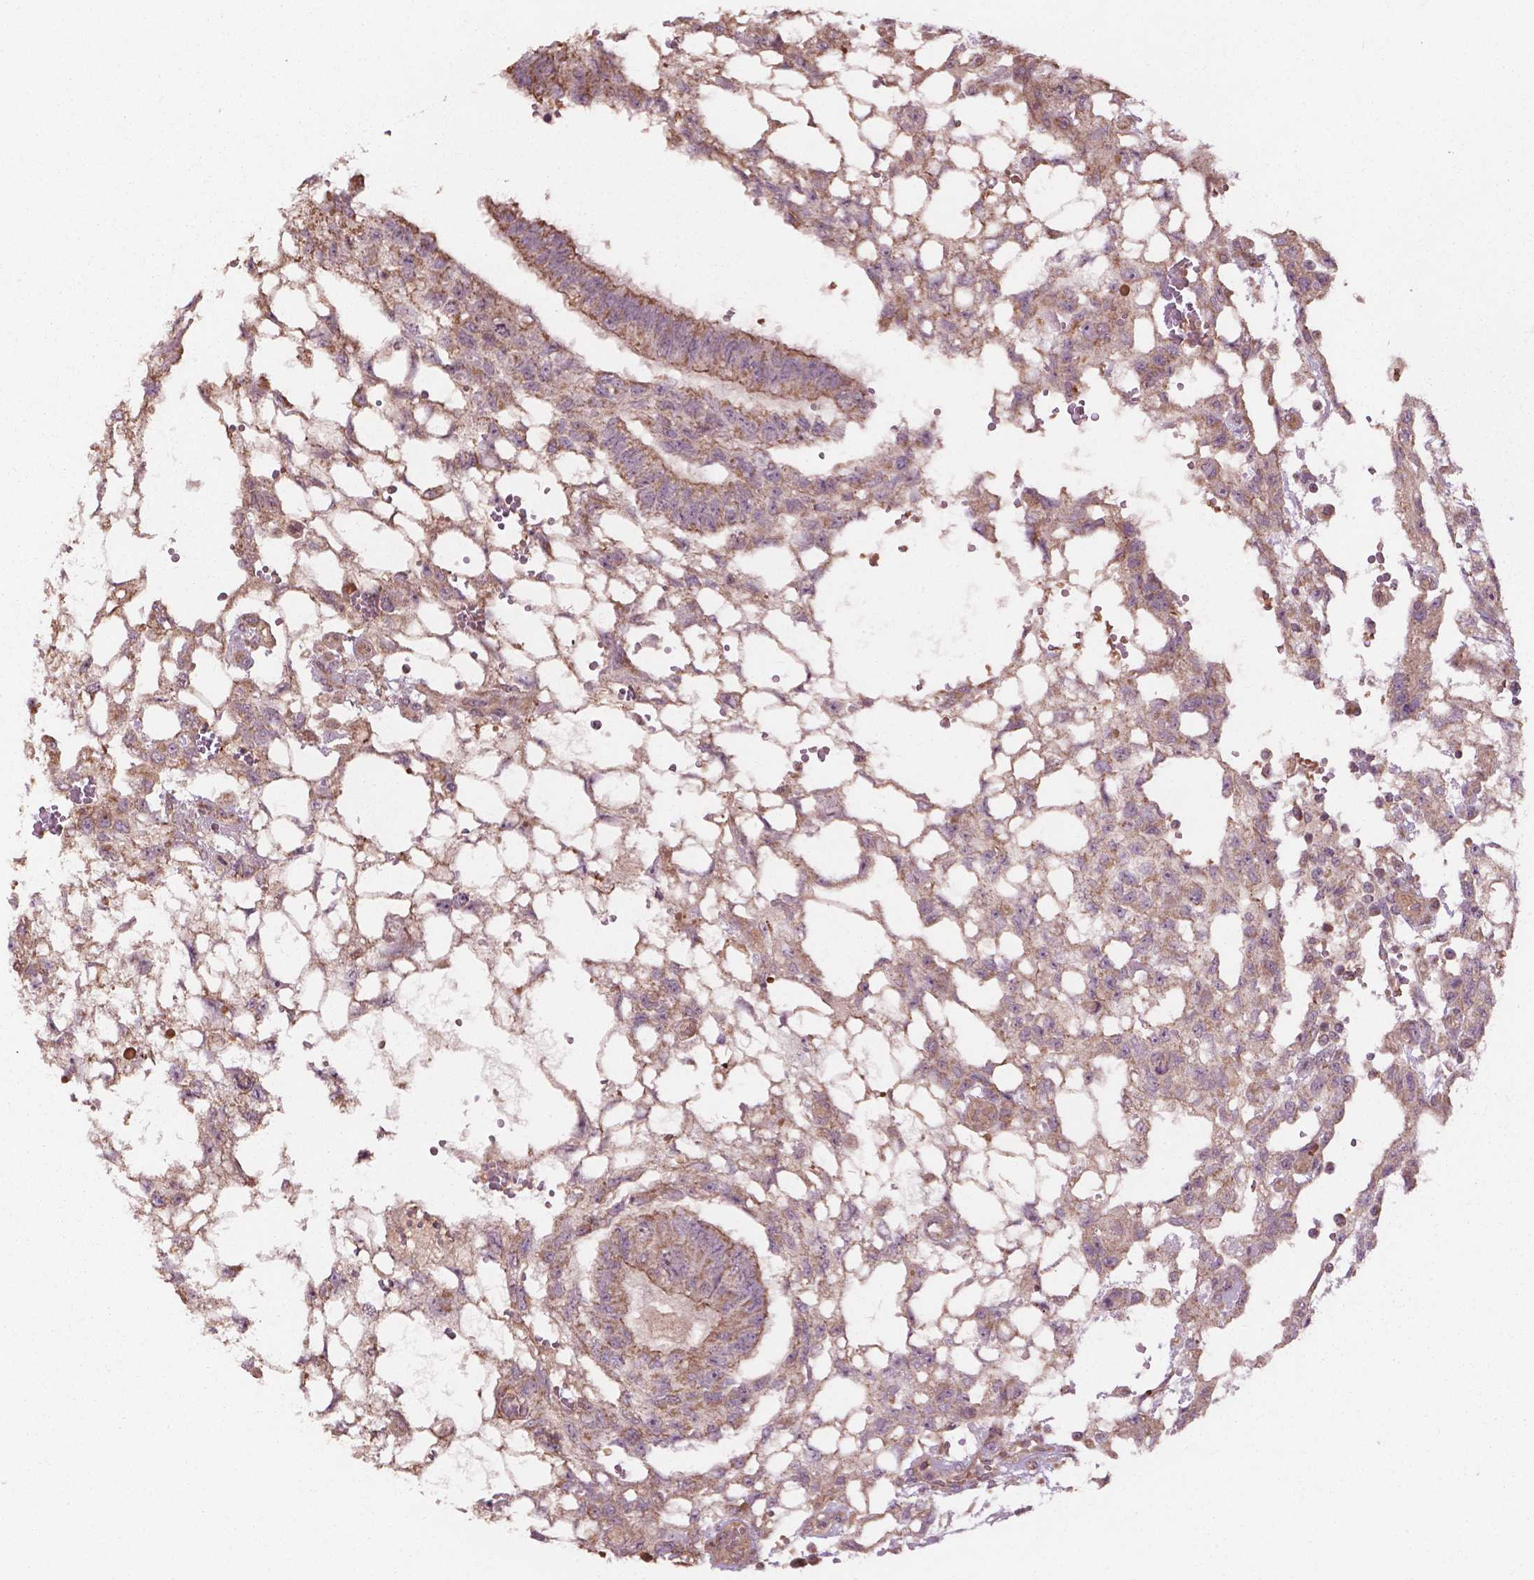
{"staining": {"intensity": "weak", "quantity": ">75%", "location": "cytoplasmic/membranous"}, "tissue": "testis cancer", "cell_type": "Tumor cells", "image_type": "cancer", "snomed": [{"axis": "morphology", "description": "Carcinoma, Embryonal, NOS"}, {"axis": "topography", "description": "Testis"}], "caption": "Testis embryonal carcinoma stained with a protein marker demonstrates weak staining in tumor cells.", "gene": "CDC42BPA", "patient": {"sex": "male", "age": 32}}